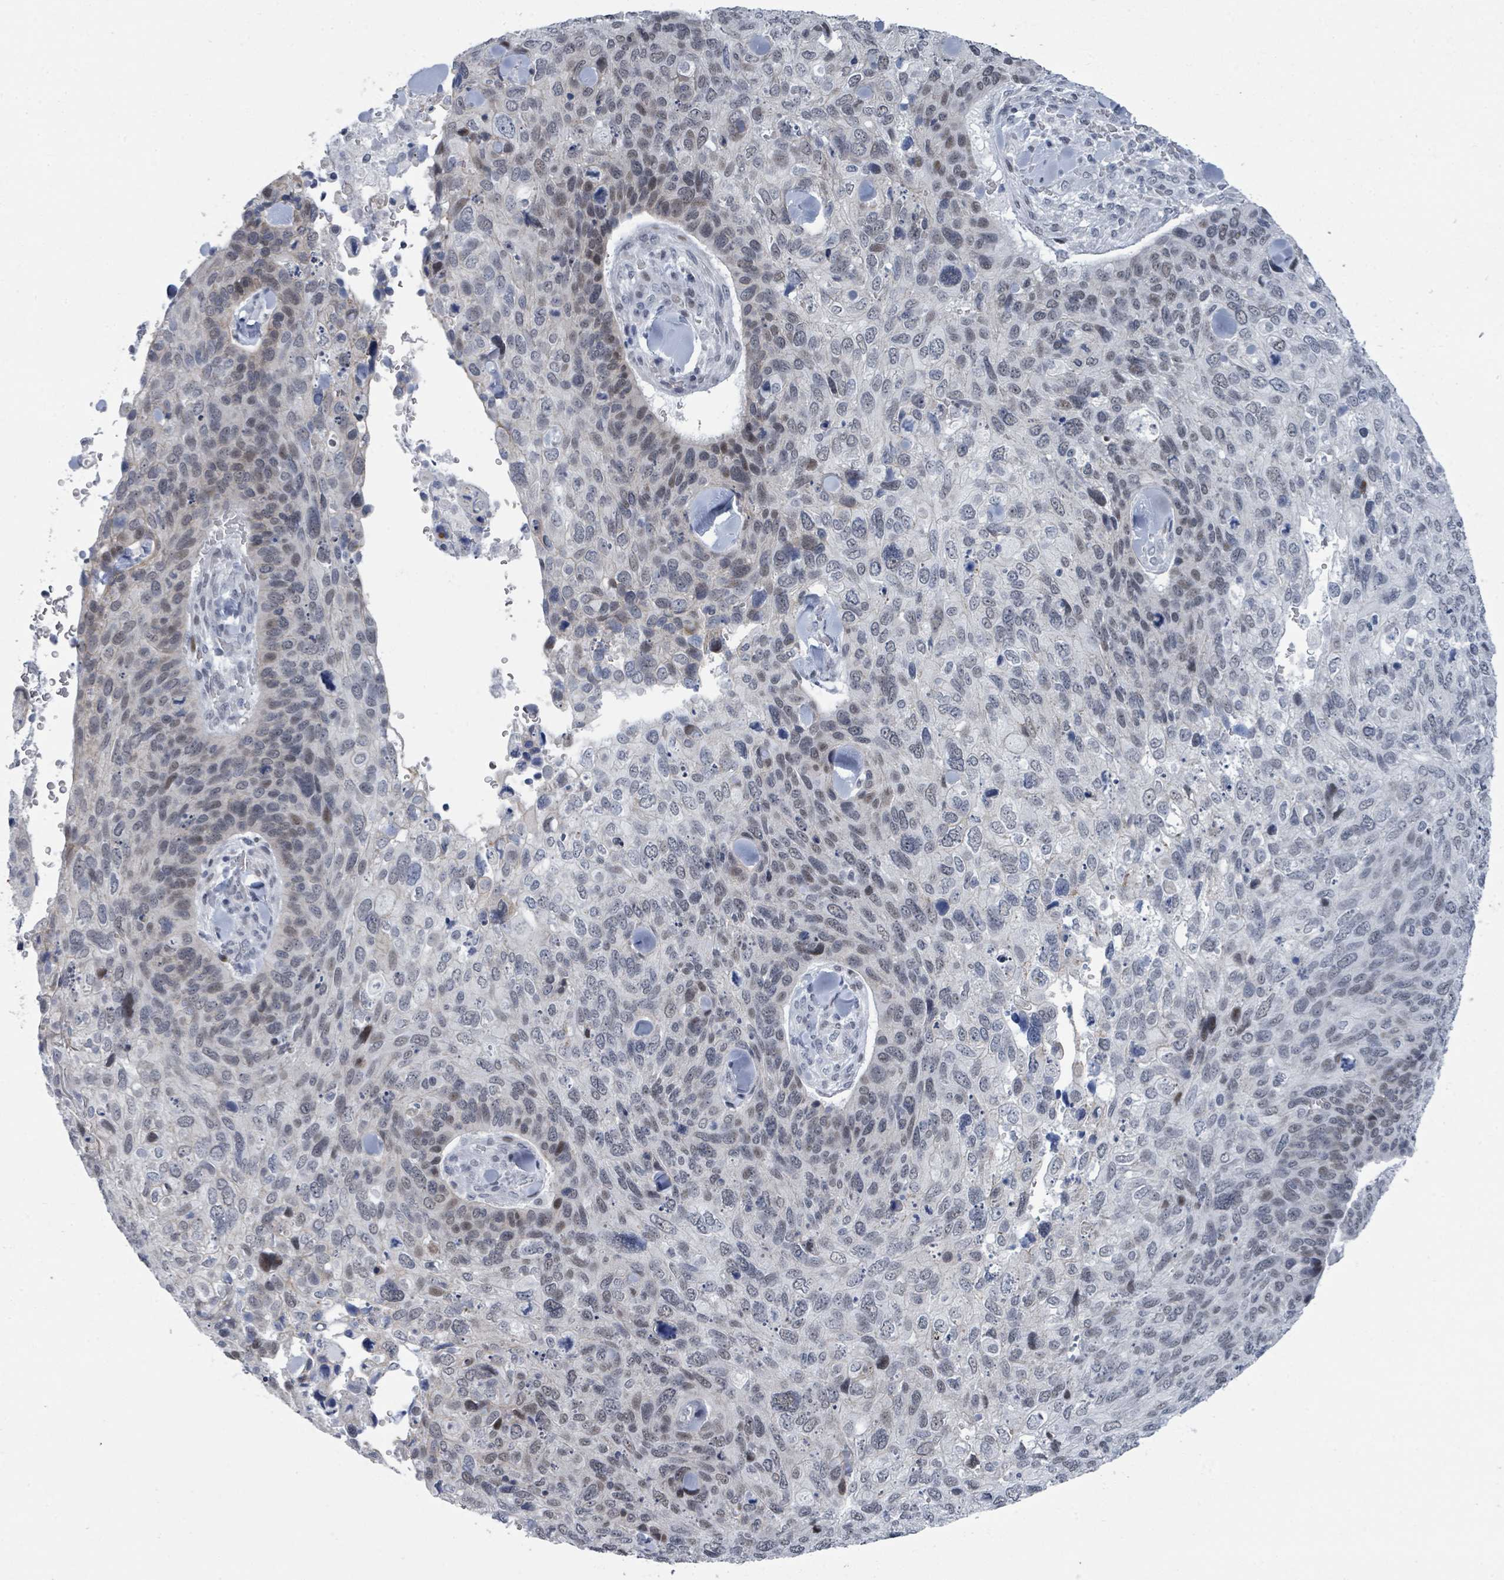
{"staining": {"intensity": "weak", "quantity": "25%-75%", "location": "nuclear"}, "tissue": "skin cancer", "cell_type": "Tumor cells", "image_type": "cancer", "snomed": [{"axis": "morphology", "description": "Basal cell carcinoma"}, {"axis": "topography", "description": "Skin"}], "caption": "Brown immunohistochemical staining in basal cell carcinoma (skin) displays weak nuclear positivity in about 25%-75% of tumor cells.", "gene": "CT45A5", "patient": {"sex": "female", "age": 74}}